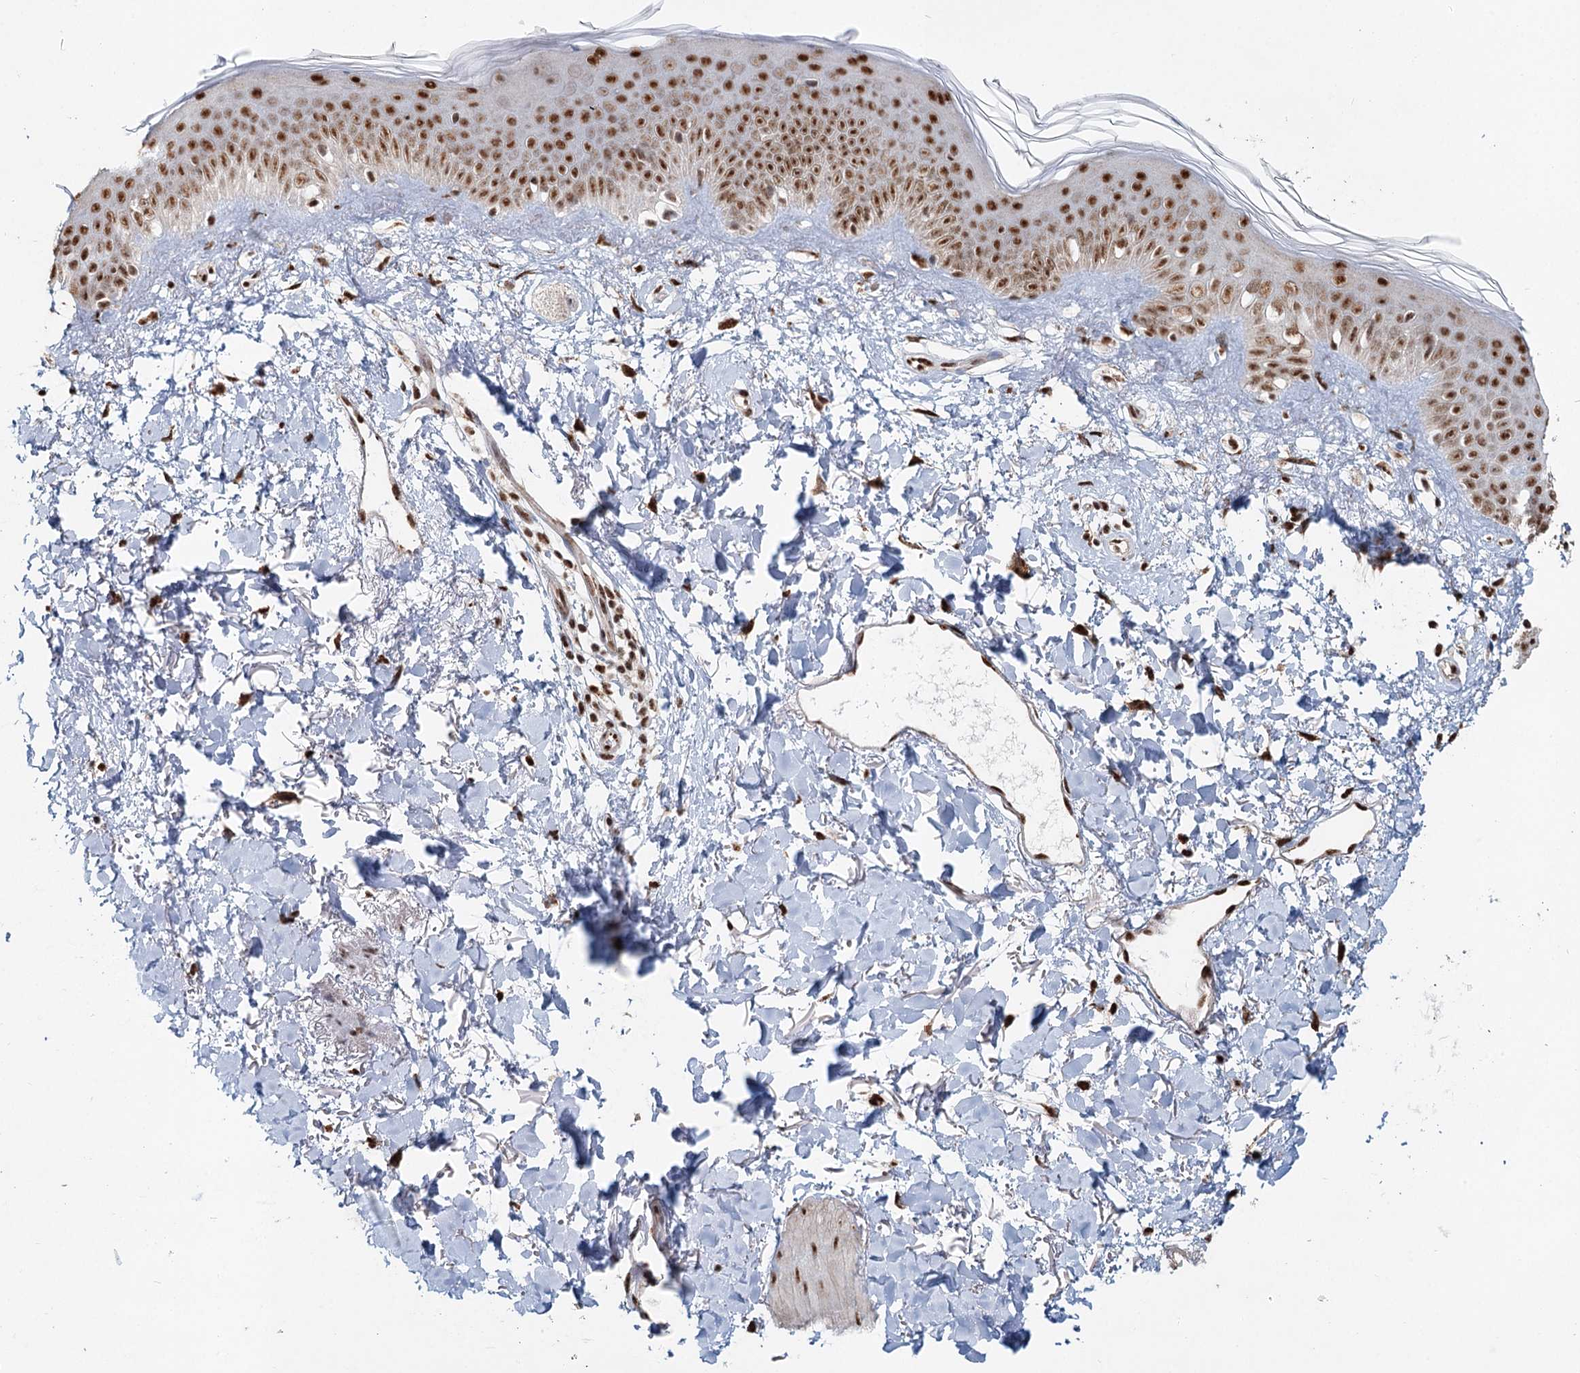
{"staining": {"intensity": "strong", "quantity": ">75%", "location": "nuclear"}, "tissue": "skin", "cell_type": "Fibroblasts", "image_type": "normal", "snomed": [{"axis": "morphology", "description": "Normal tissue, NOS"}, {"axis": "topography", "description": "Skin"}], "caption": "This is a micrograph of immunohistochemistry staining of unremarkable skin, which shows strong staining in the nuclear of fibroblasts.", "gene": "GPALPP1", "patient": {"sex": "female", "age": 58}}